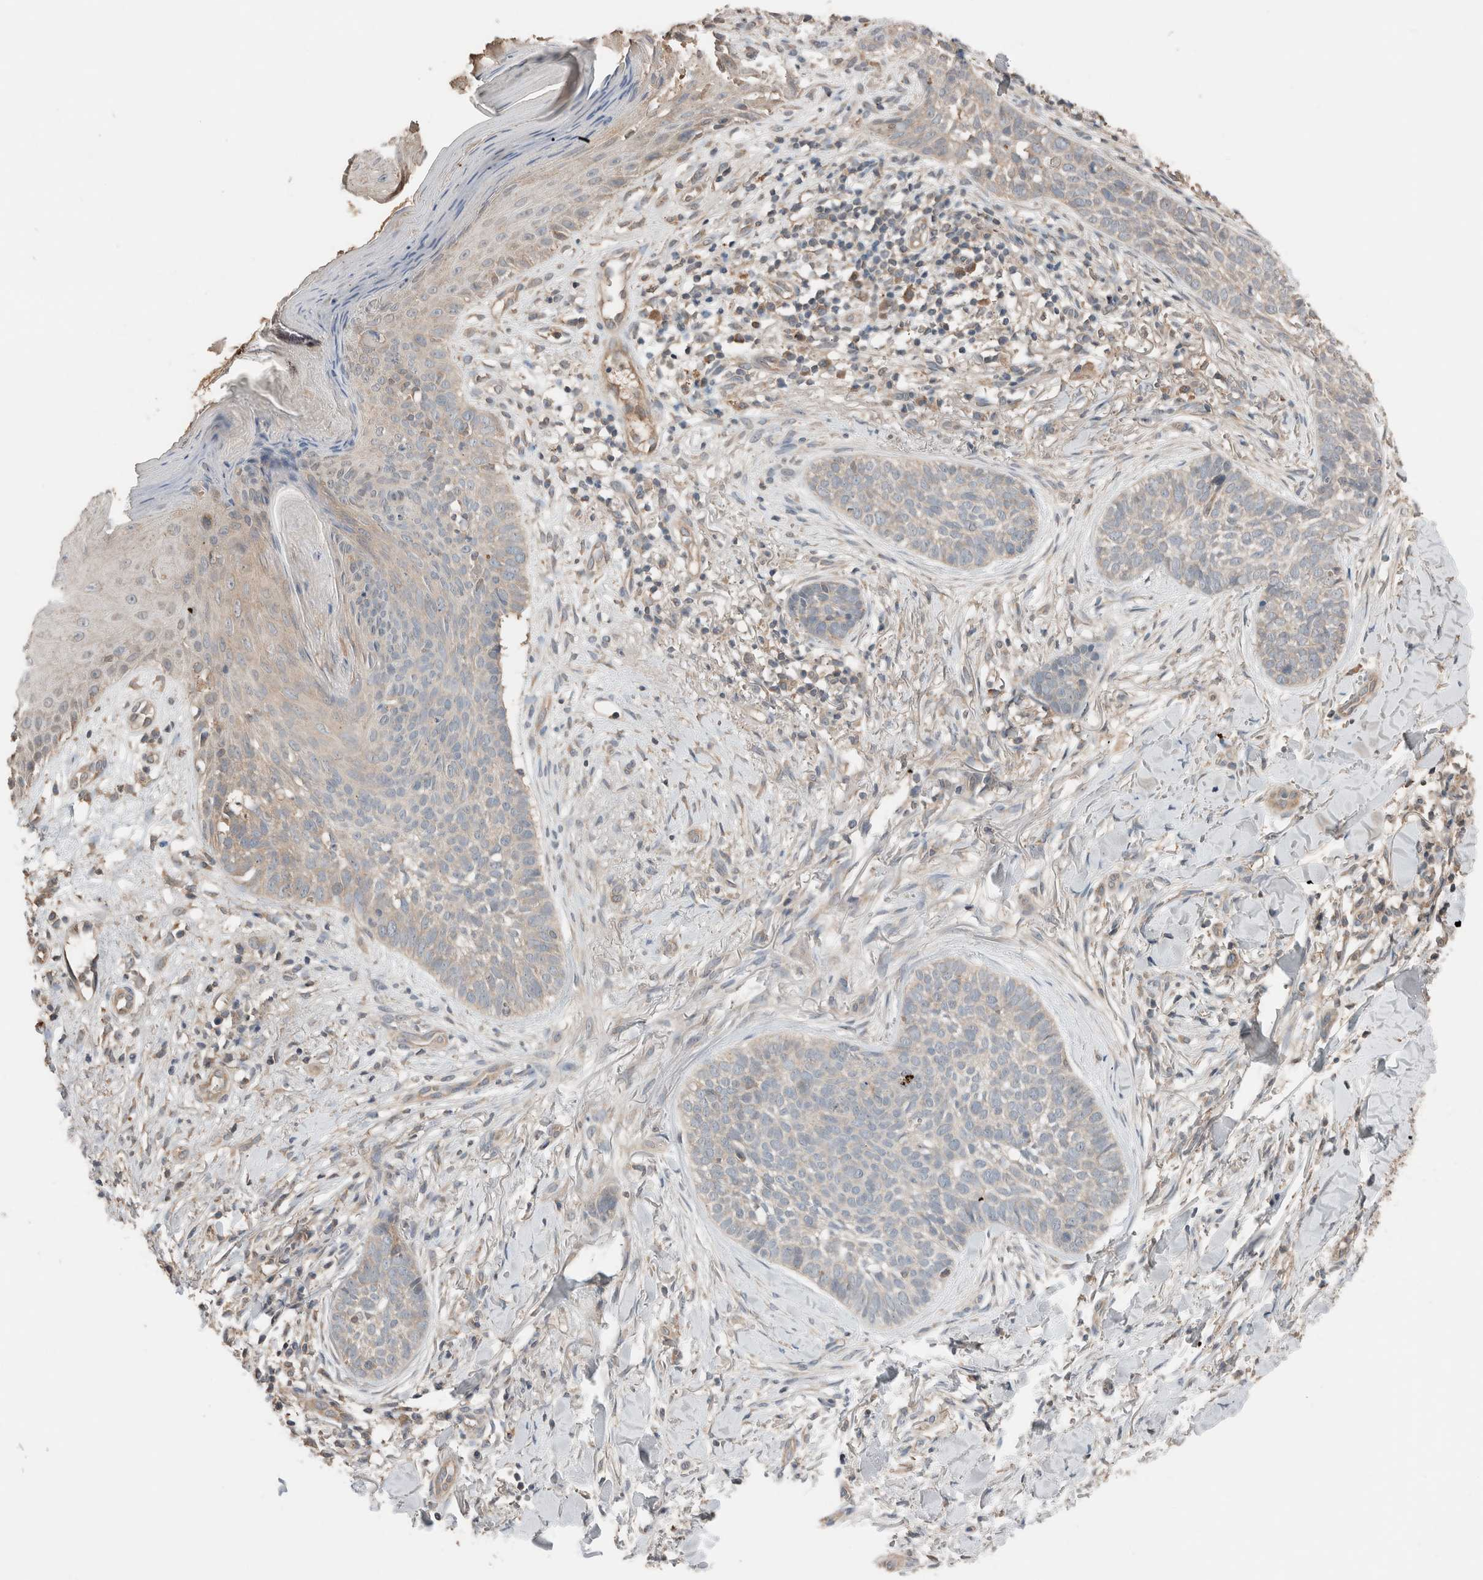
{"staining": {"intensity": "weak", "quantity": "<25%", "location": "cytoplasmic/membranous"}, "tissue": "skin cancer", "cell_type": "Tumor cells", "image_type": "cancer", "snomed": [{"axis": "morphology", "description": "Normal tissue, NOS"}, {"axis": "morphology", "description": "Basal cell carcinoma"}, {"axis": "topography", "description": "Skin"}], "caption": "Tumor cells show no significant positivity in basal cell carcinoma (skin).", "gene": "ERAP2", "patient": {"sex": "male", "age": 67}}